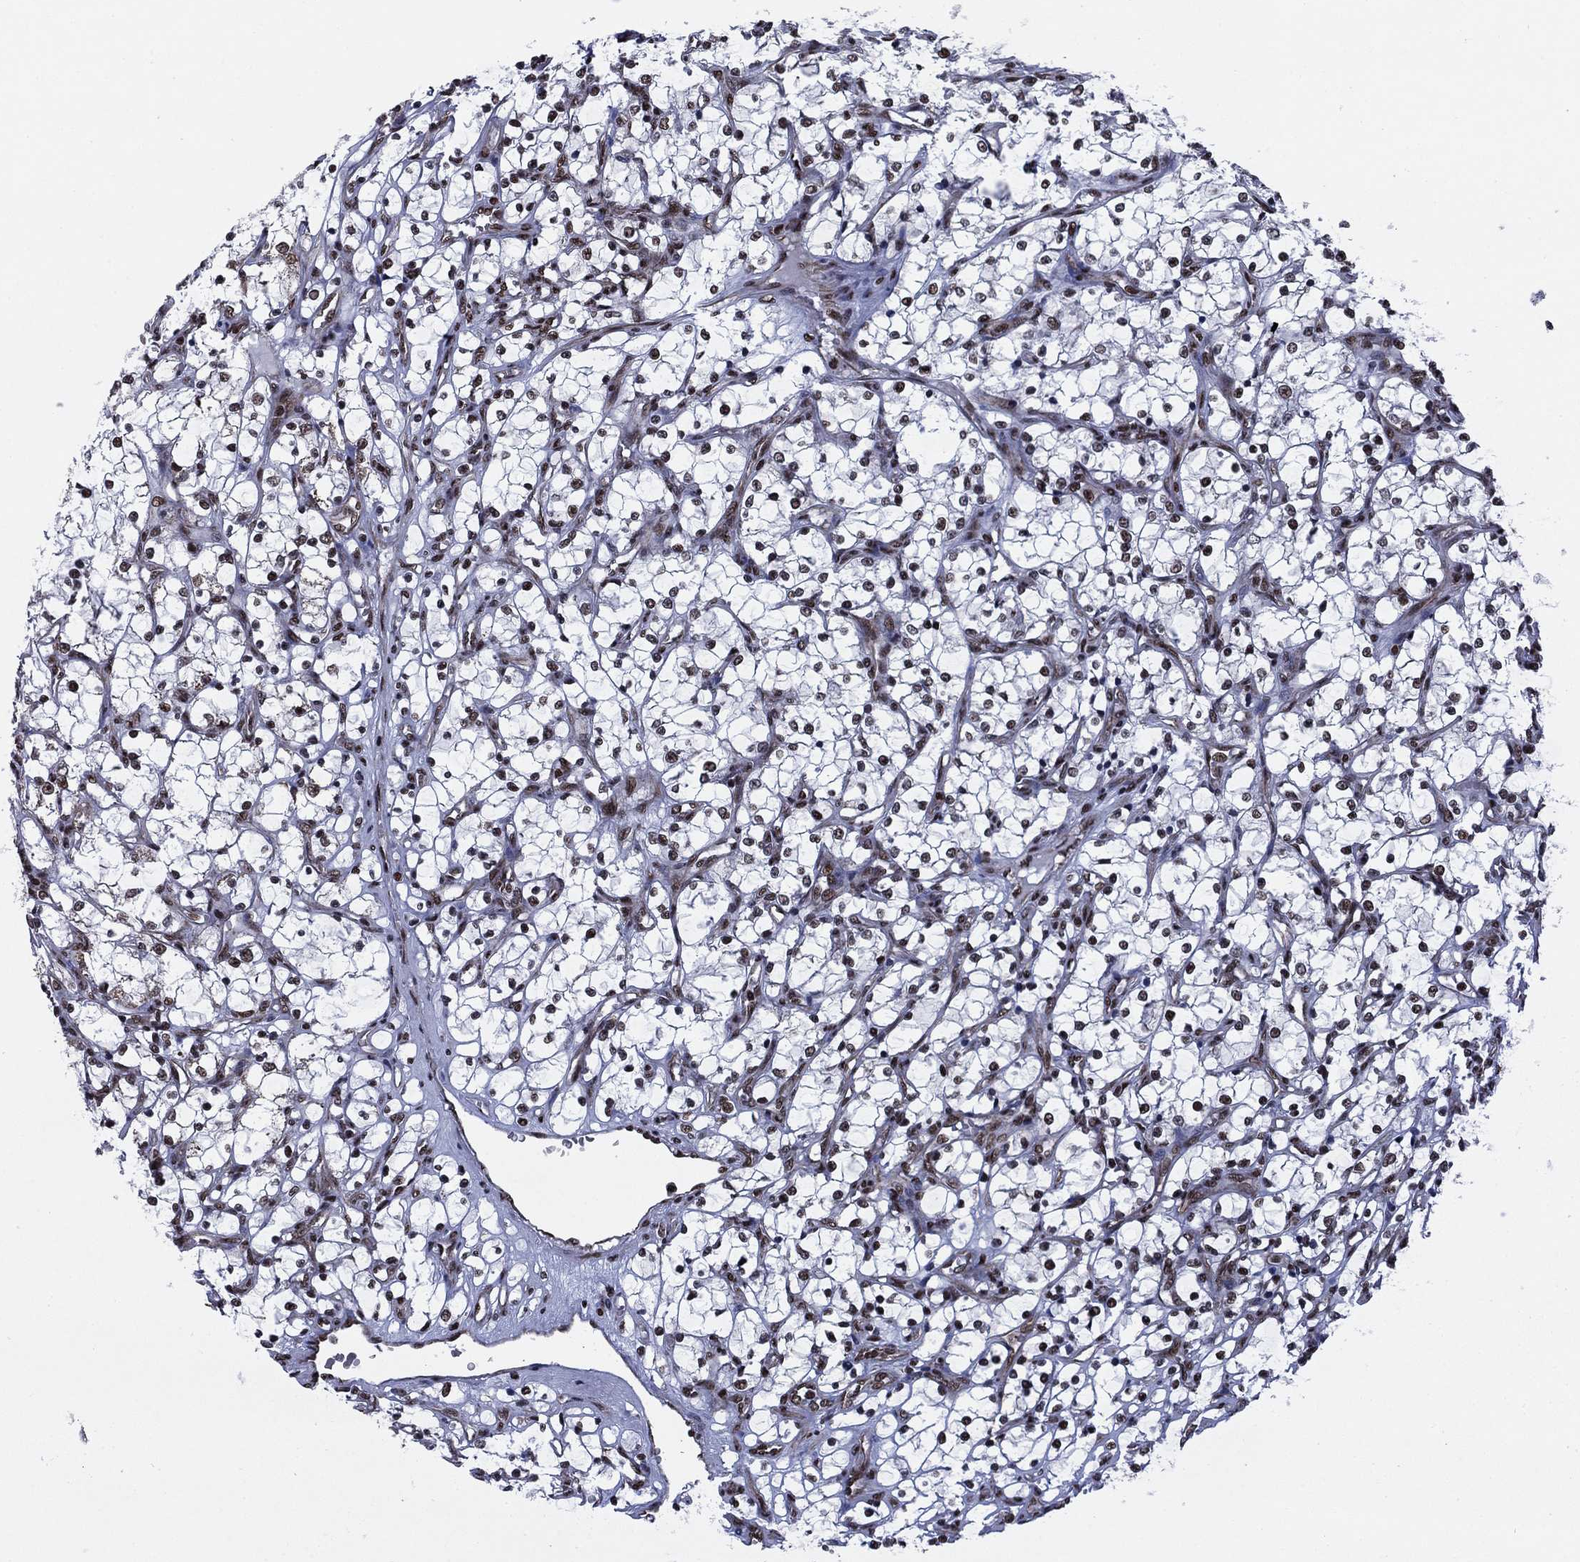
{"staining": {"intensity": "moderate", "quantity": ">75%", "location": "nuclear"}, "tissue": "renal cancer", "cell_type": "Tumor cells", "image_type": "cancer", "snomed": [{"axis": "morphology", "description": "Adenocarcinoma, NOS"}, {"axis": "topography", "description": "Kidney"}], "caption": "Brown immunohistochemical staining in renal cancer (adenocarcinoma) reveals moderate nuclear expression in about >75% of tumor cells.", "gene": "N4BP2", "patient": {"sex": "female", "age": 69}}